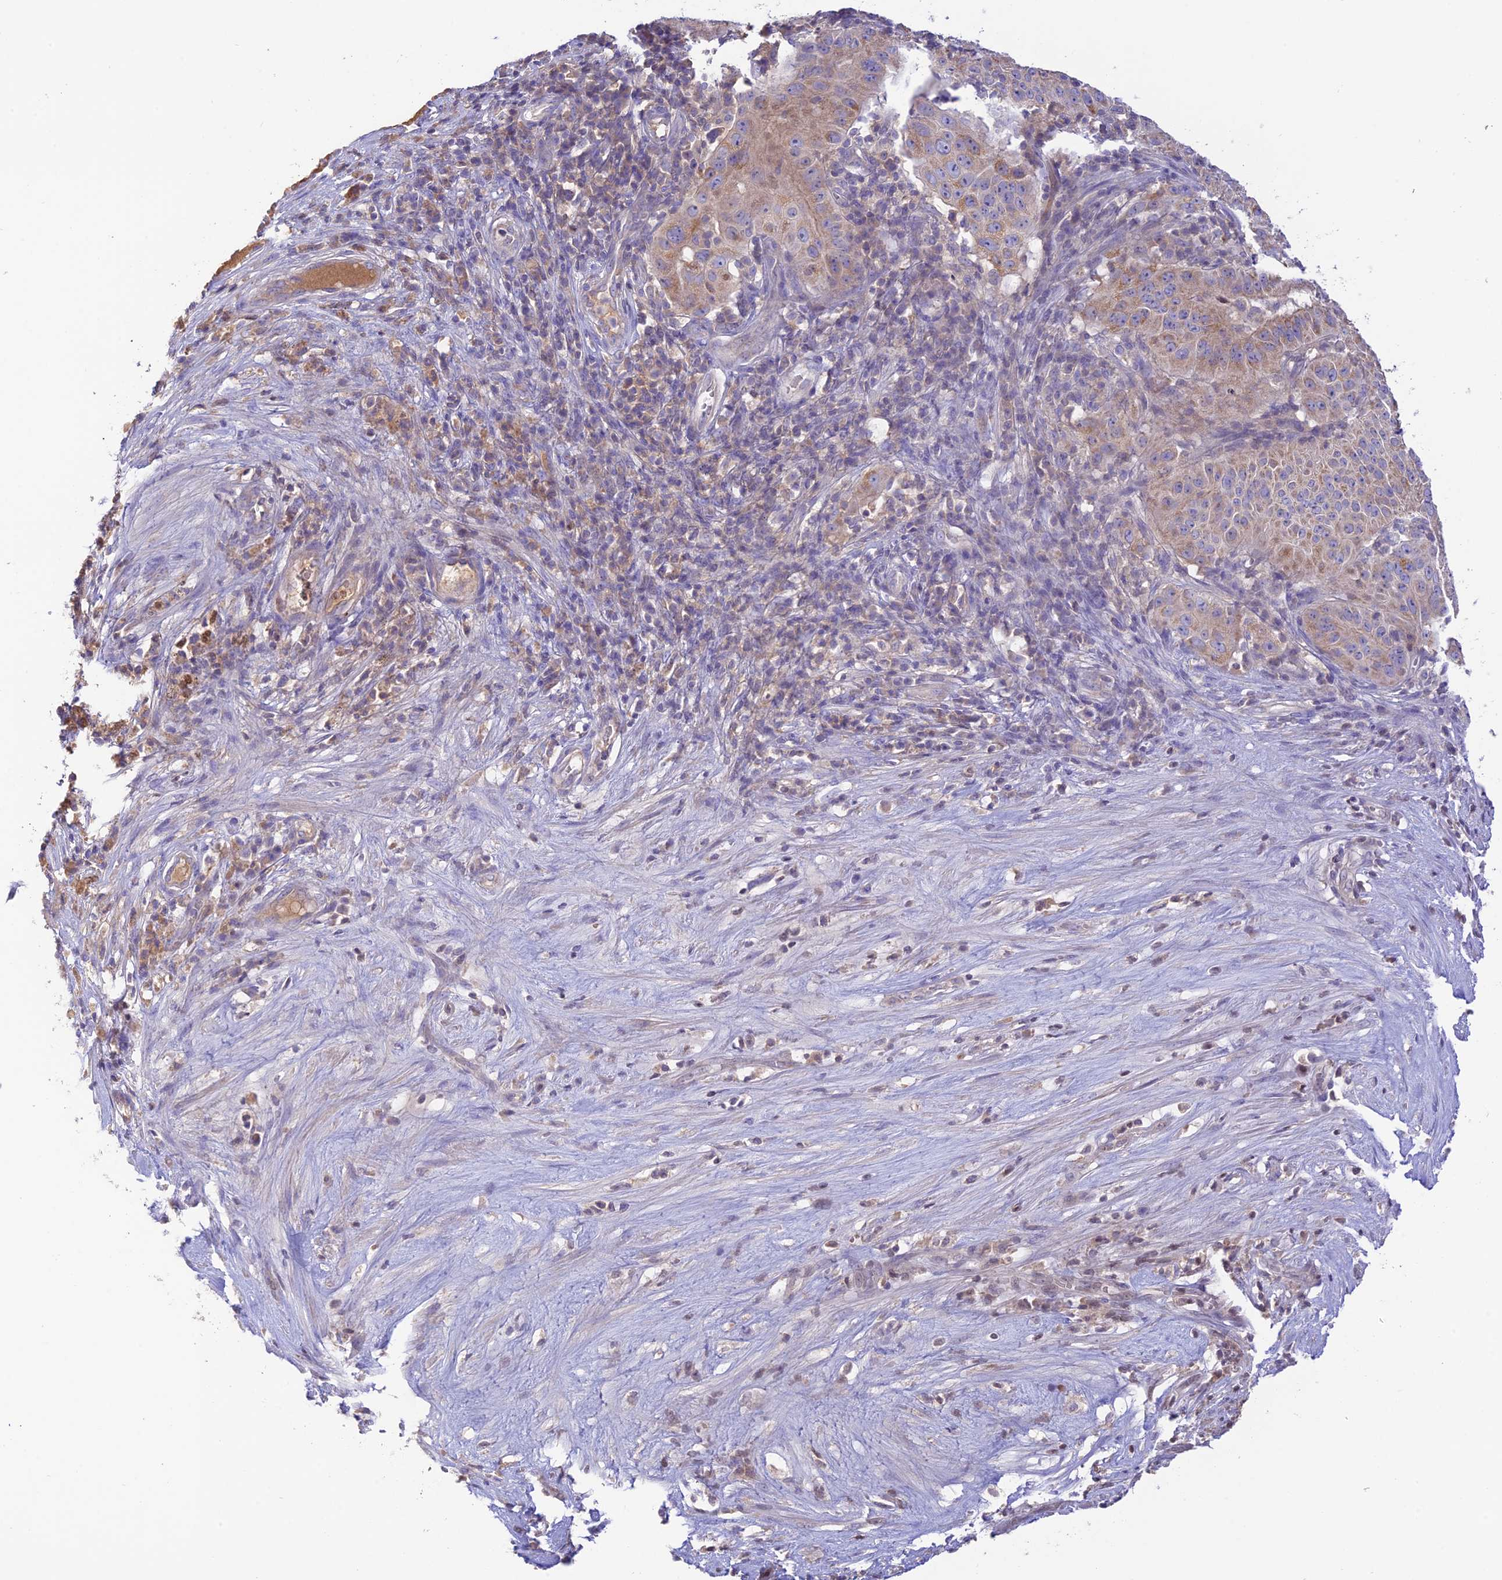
{"staining": {"intensity": "weak", "quantity": "25%-75%", "location": "cytoplasmic/membranous"}, "tissue": "pancreatic cancer", "cell_type": "Tumor cells", "image_type": "cancer", "snomed": [{"axis": "morphology", "description": "Adenocarcinoma, NOS"}, {"axis": "topography", "description": "Pancreas"}], "caption": "About 25%-75% of tumor cells in pancreatic cancer (adenocarcinoma) demonstrate weak cytoplasmic/membranous protein expression as visualized by brown immunohistochemical staining.", "gene": "NLRP9", "patient": {"sex": "male", "age": 63}}